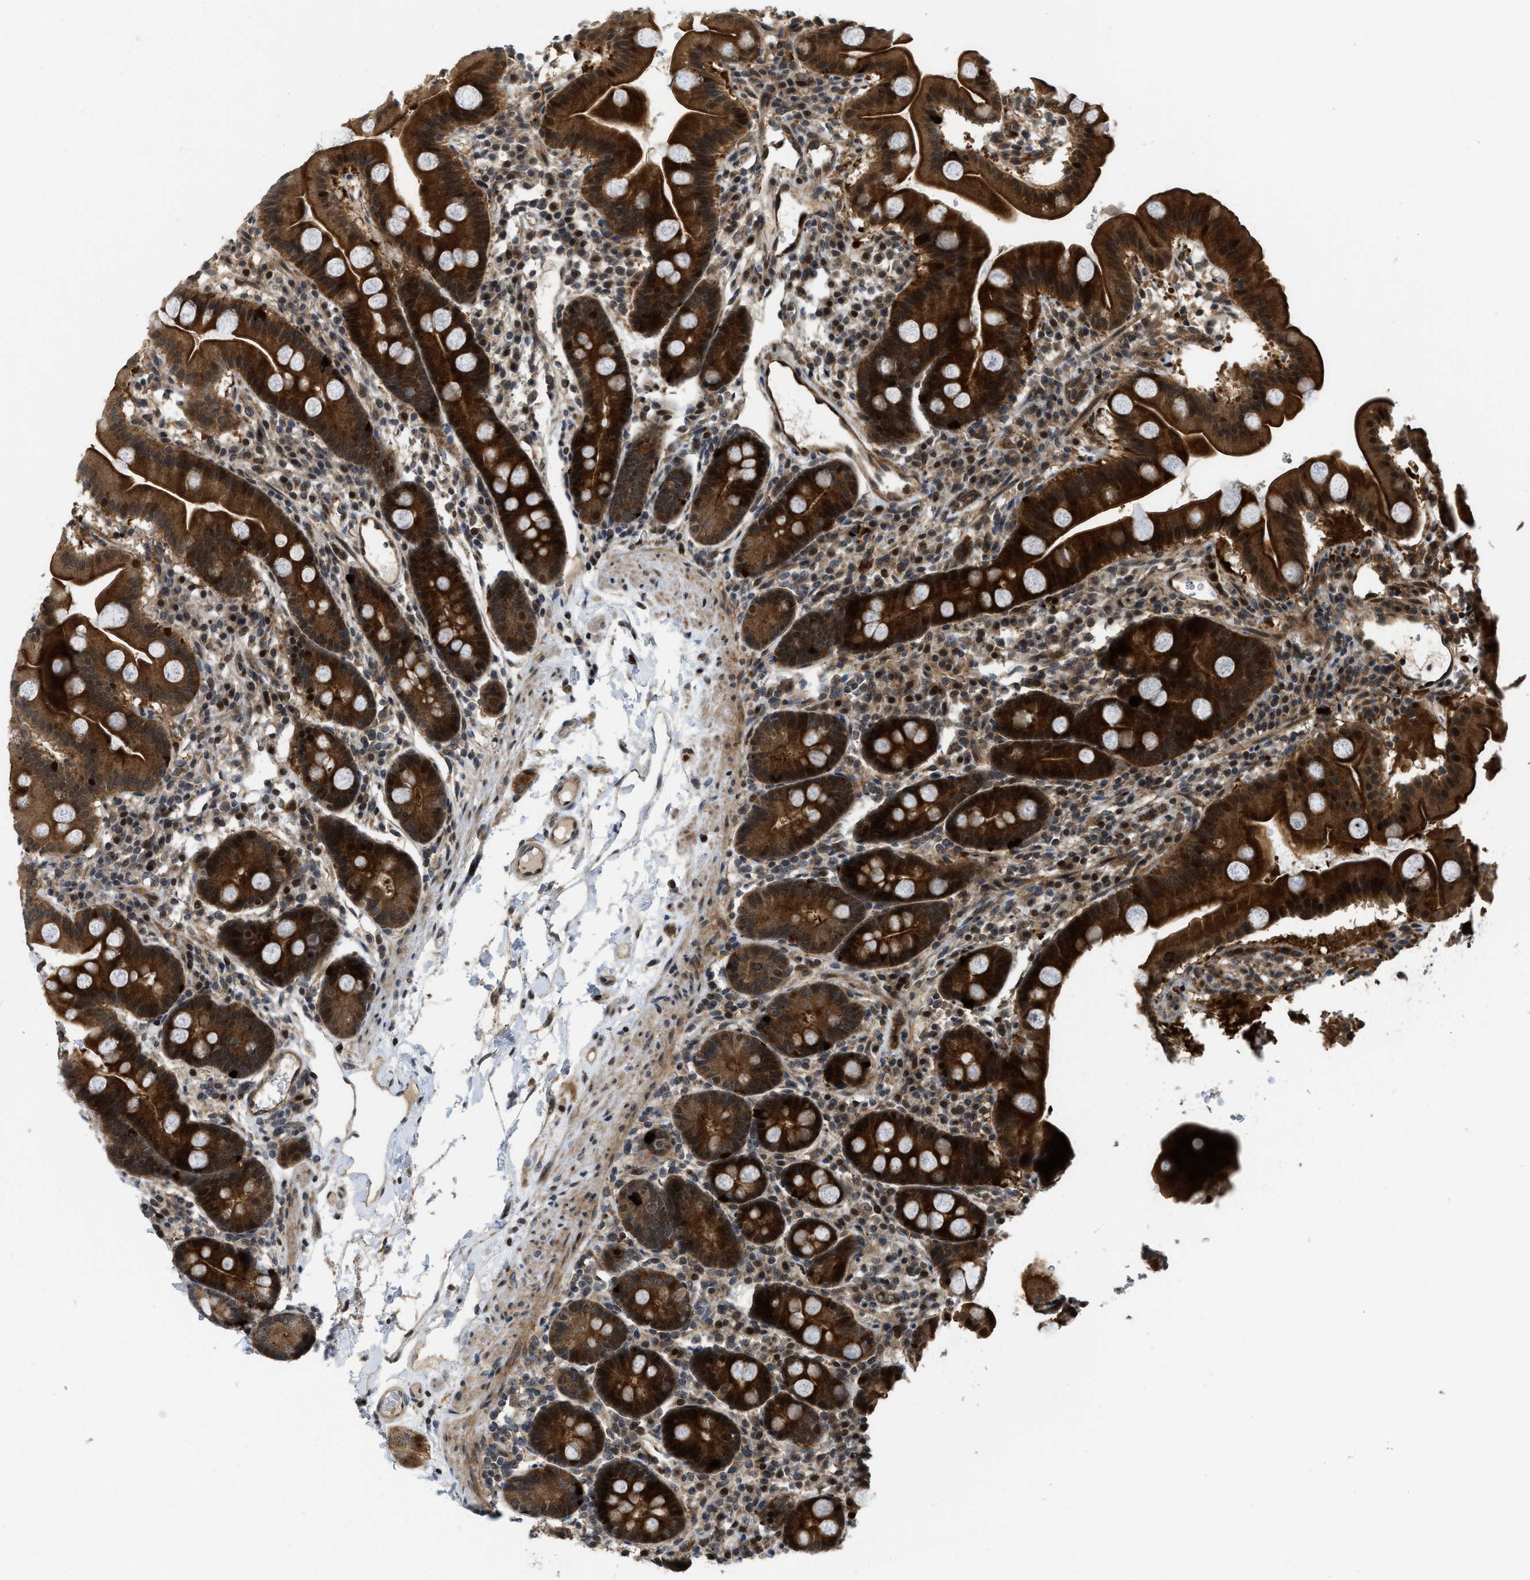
{"staining": {"intensity": "strong", "quantity": ">75%", "location": "cytoplasmic/membranous"}, "tissue": "duodenum", "cell_type": "Glandular cells", "image_type": "normal", "snomed": [{"axis": "morphology", "description": "Normal tissue, NOS"}, {"axis": "topography", "description": "Duodenum"}], "caption": "Benign duodenum was stained to show a protein in brown. There is high levels of strong cytoplasmic/membranous positivity in about >75% of glandular cells. Ihc stains the protein in brown and the nuclei are stained blue.", "gene": "DNAJC28", "patient": {"sex": "male", "age": 50}}